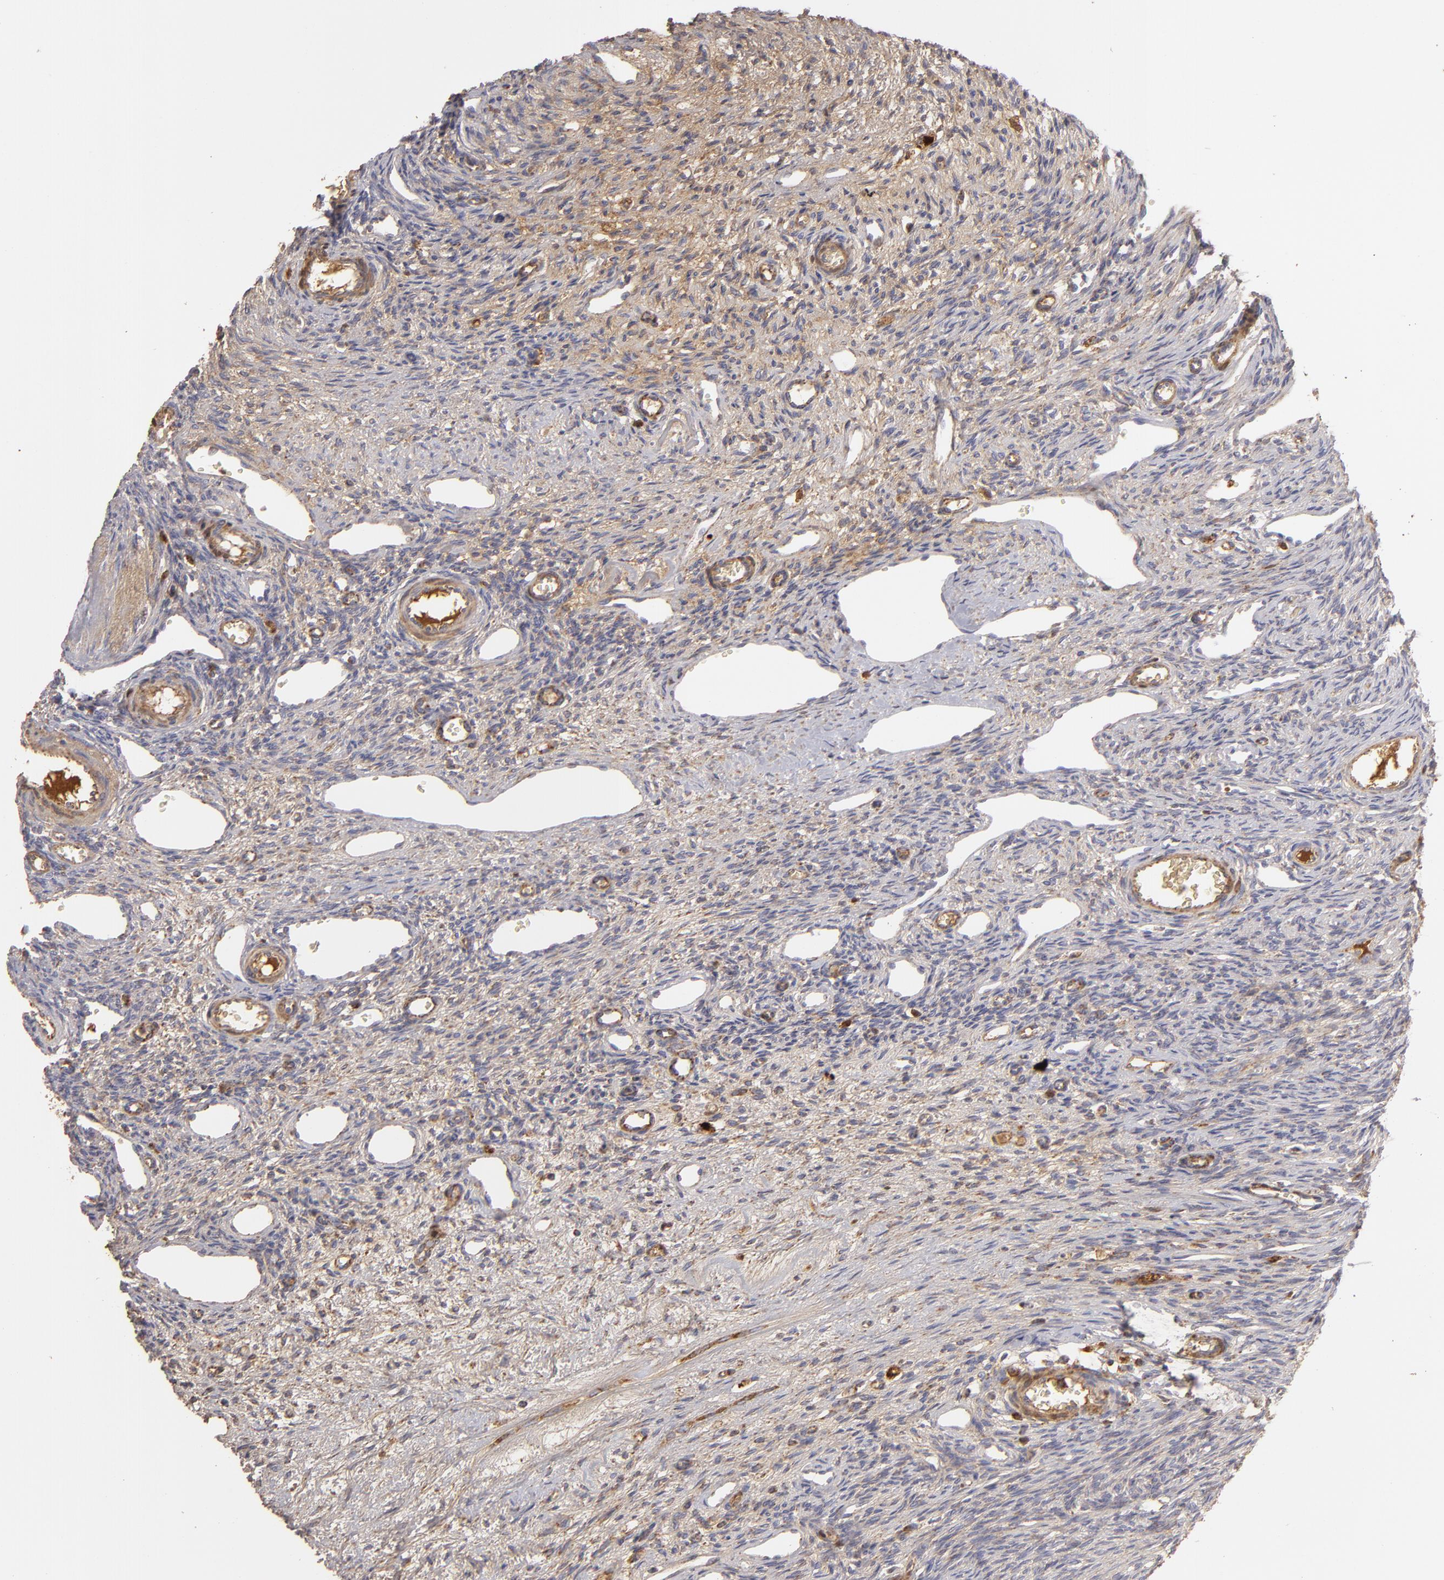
{"staining": {"intensity": "moderate", "quantity": ">75%", "location": "cytoplasmic/membranous"}, "tissue": "ovary", "cell_type": "Follicle cells", "image_type": "normal", "snomed": [{"axis": "morphology", "description": "Normal tissue, NOS"}, {"axis": "topography", "description": "Ovary"}], "caption": "Brown immunohistochemical staining in unremarkable ovary reveals moderate cytoplasmic/membranous positivity in about >75% of follicle cells.", "gene": "CFB", "patient": {"sex": "female", "age": 33}}